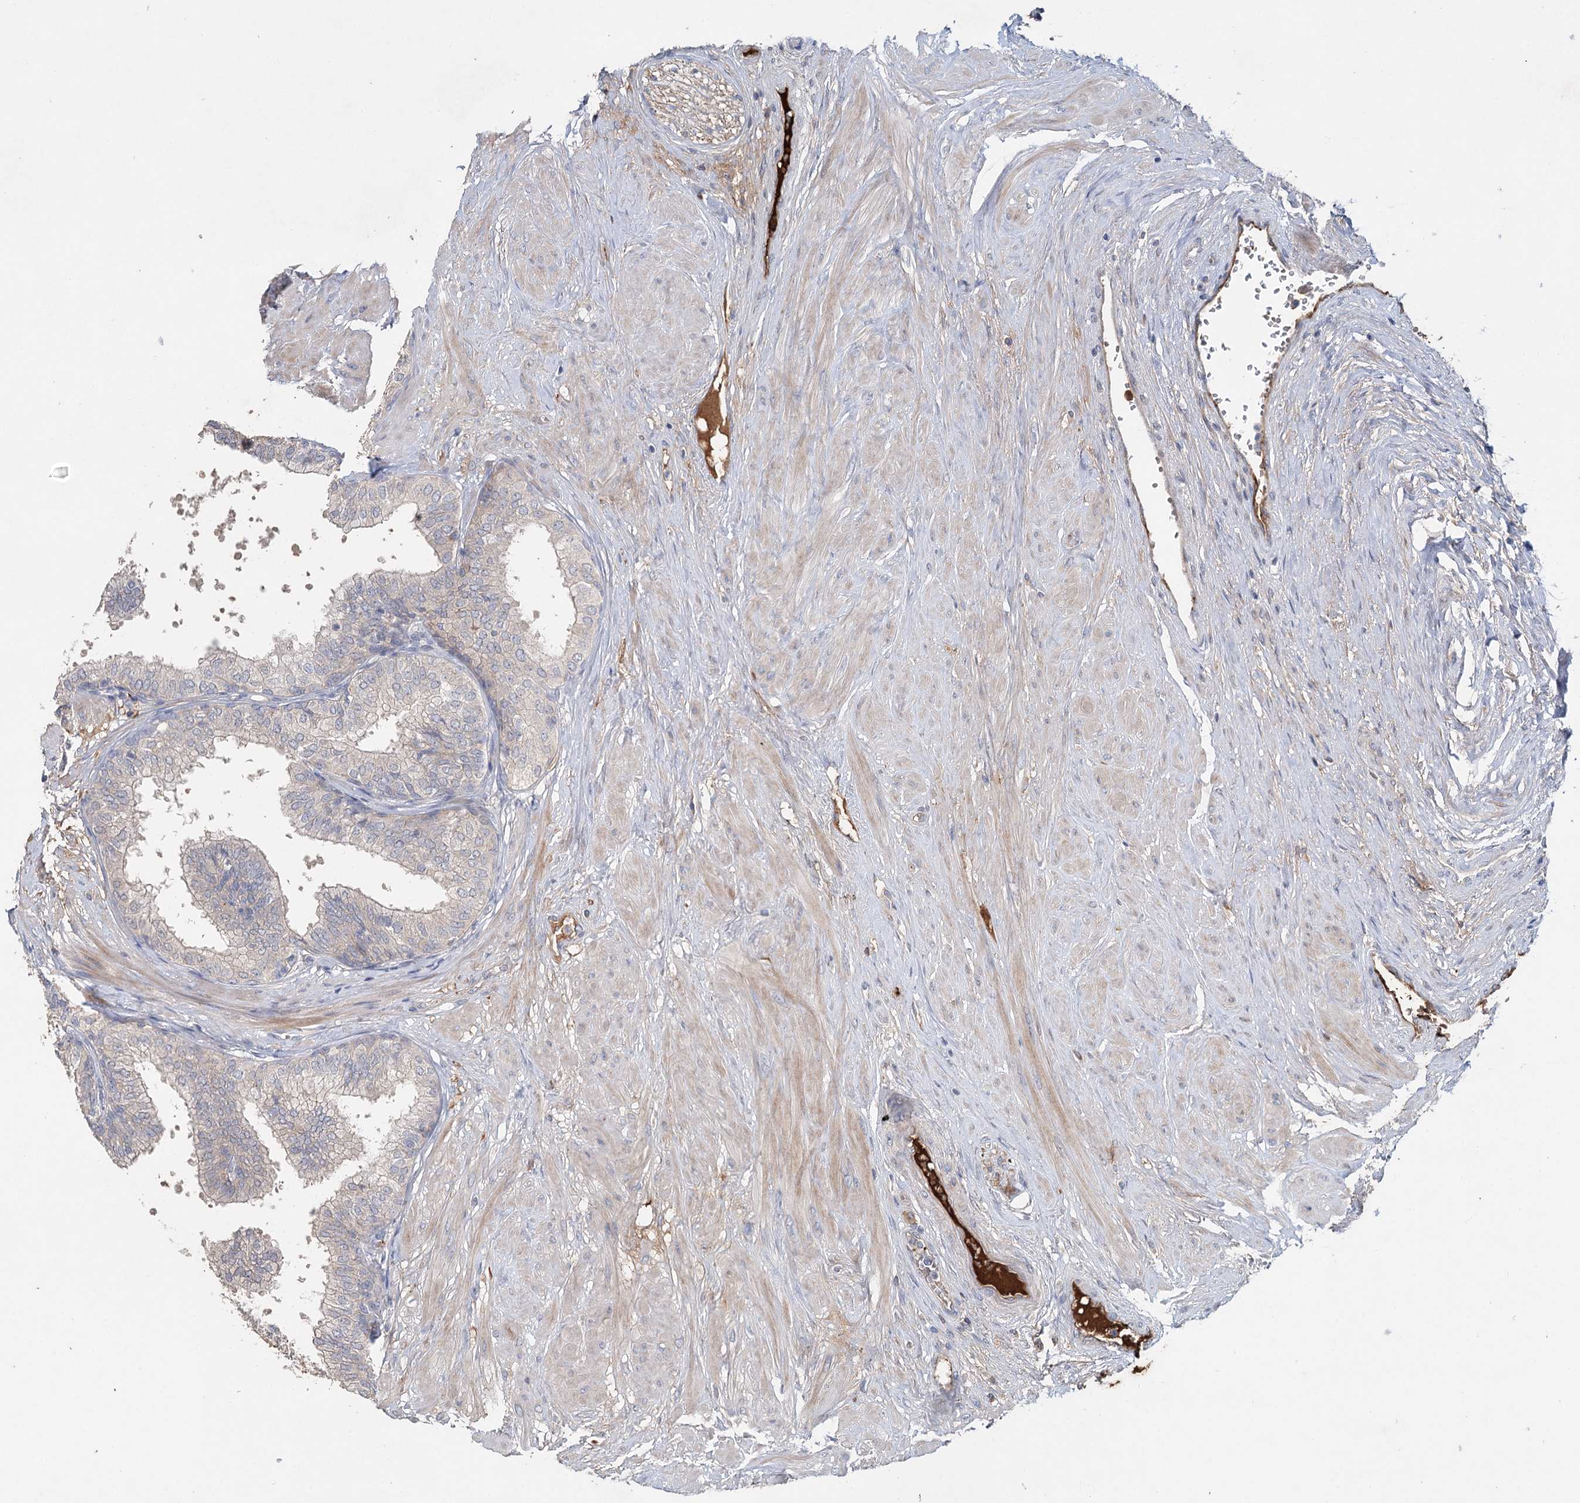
{"staining": {"intensity": "moderate", "quantity": "<25%", "location": "cytoplasmic/membranous"}, "tissue": "prostate", "cell_type": "Glandular cells", "image_type": "normal", "snomed": [{"axis": "morphology", "description": "Normal tissue, NOS"}, {"axis": "topography", "description": "Prostate"}], "caption": "Prostate stained with DAB immunohistochemistry exhibits low levels of moderate cytoplasmic/membranous positivity in about <25% of glandular cells. Using DAB (3,3'-diaminobenzidine) (brown) and hematoxylin (blue) stains, captured at high magnification using brightfield microscopy.", "gene": "ALKBH8", "patient": {"sex": "male", "age": 60}}